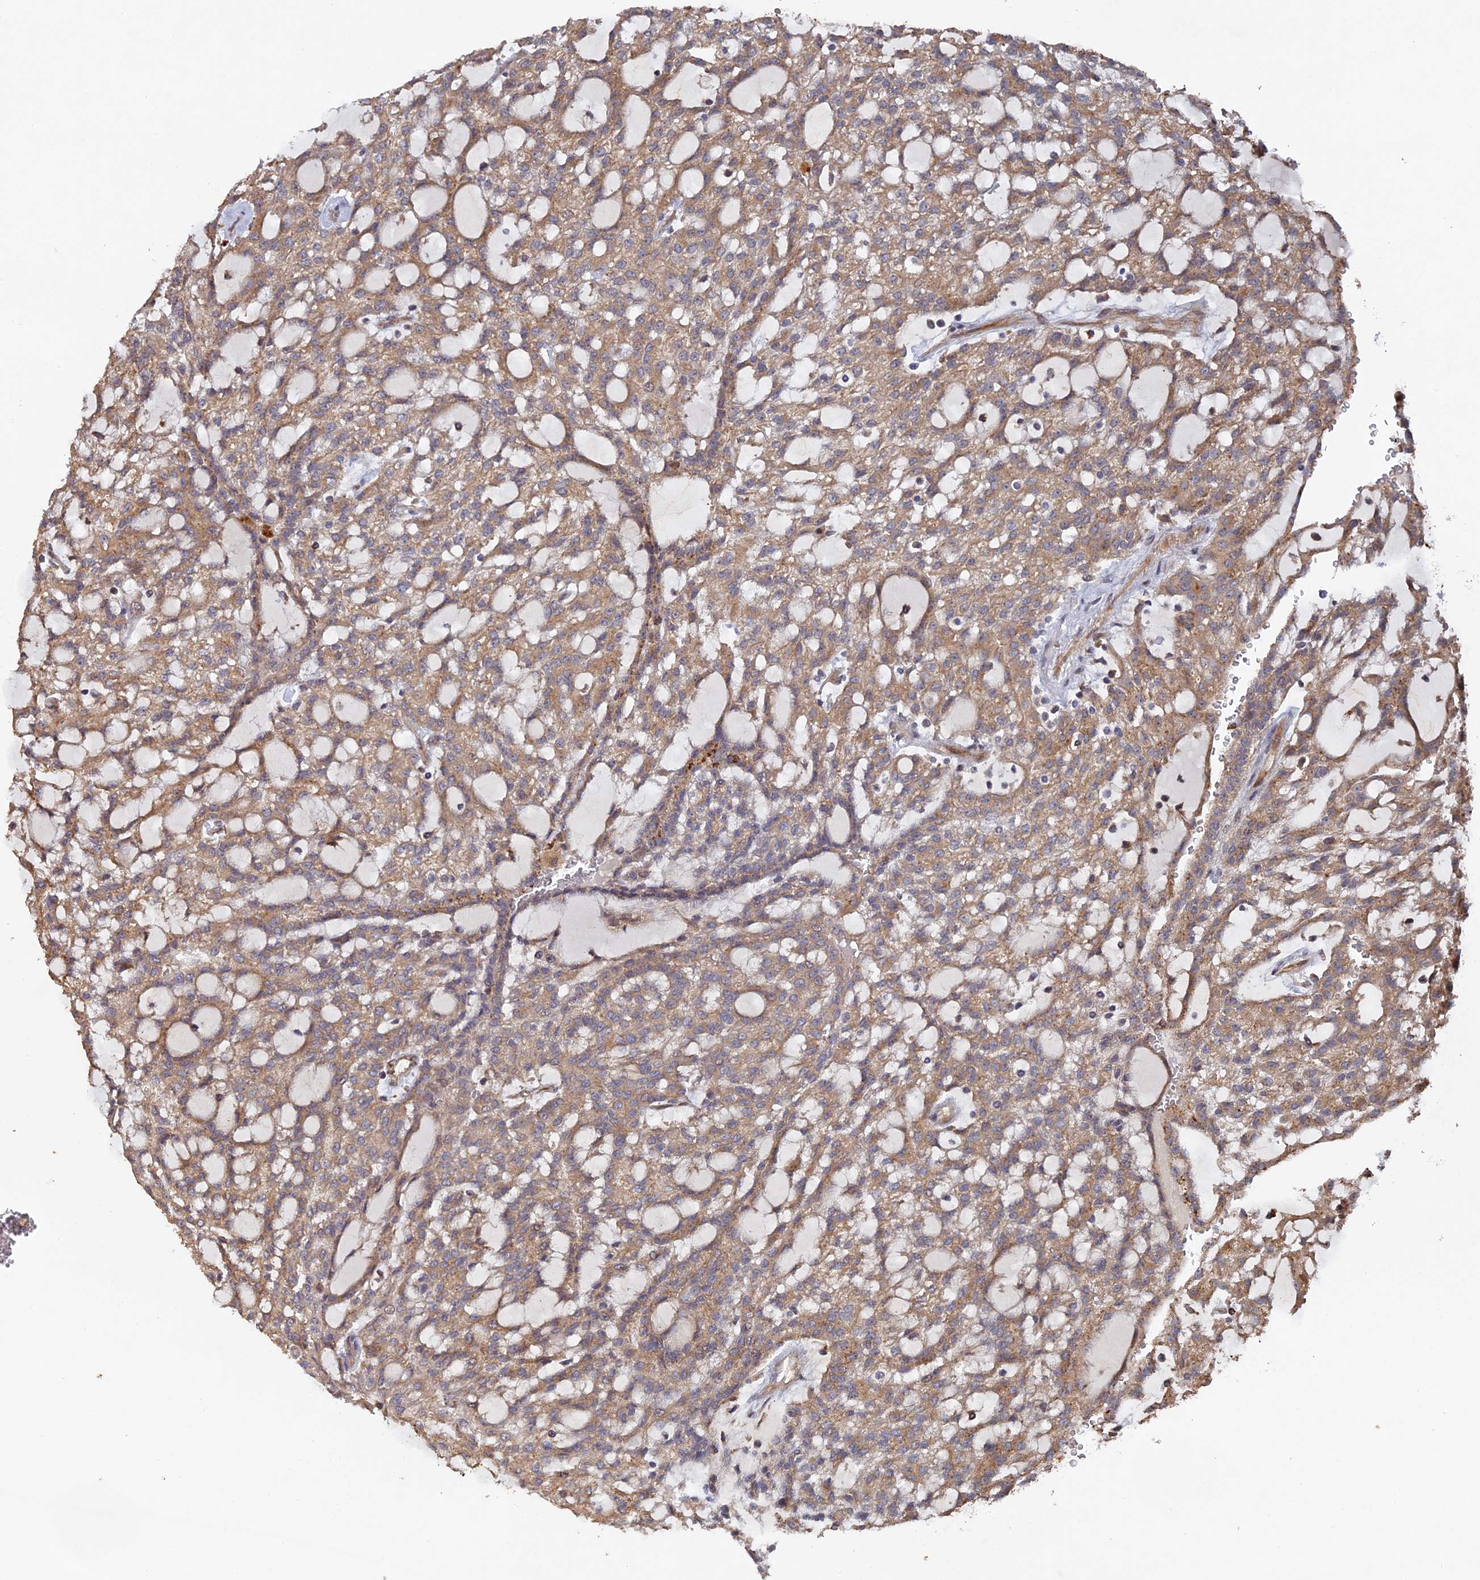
{"staining": {"intensity": "moderate", "quantity": ">75%", "location": "cytoplasmic/membranous"}, "tissue": "renal cancer", "cell_type": "Tumor cells", "image_type": "cancer", "snomed": [{"axis": "morphology", "description": "Adenocarcinoma, NOS"}, {"axis": "topography", "description": "Kidney"}], "caption": "Adenocarcinoma (renal) stained with immunohistochemistry exhibits moderate cytoplasmic/membranous expression in about >75% of tumor cells.", "gene": "VPS37C", "patient": {"sex": "male", "age": 63}}